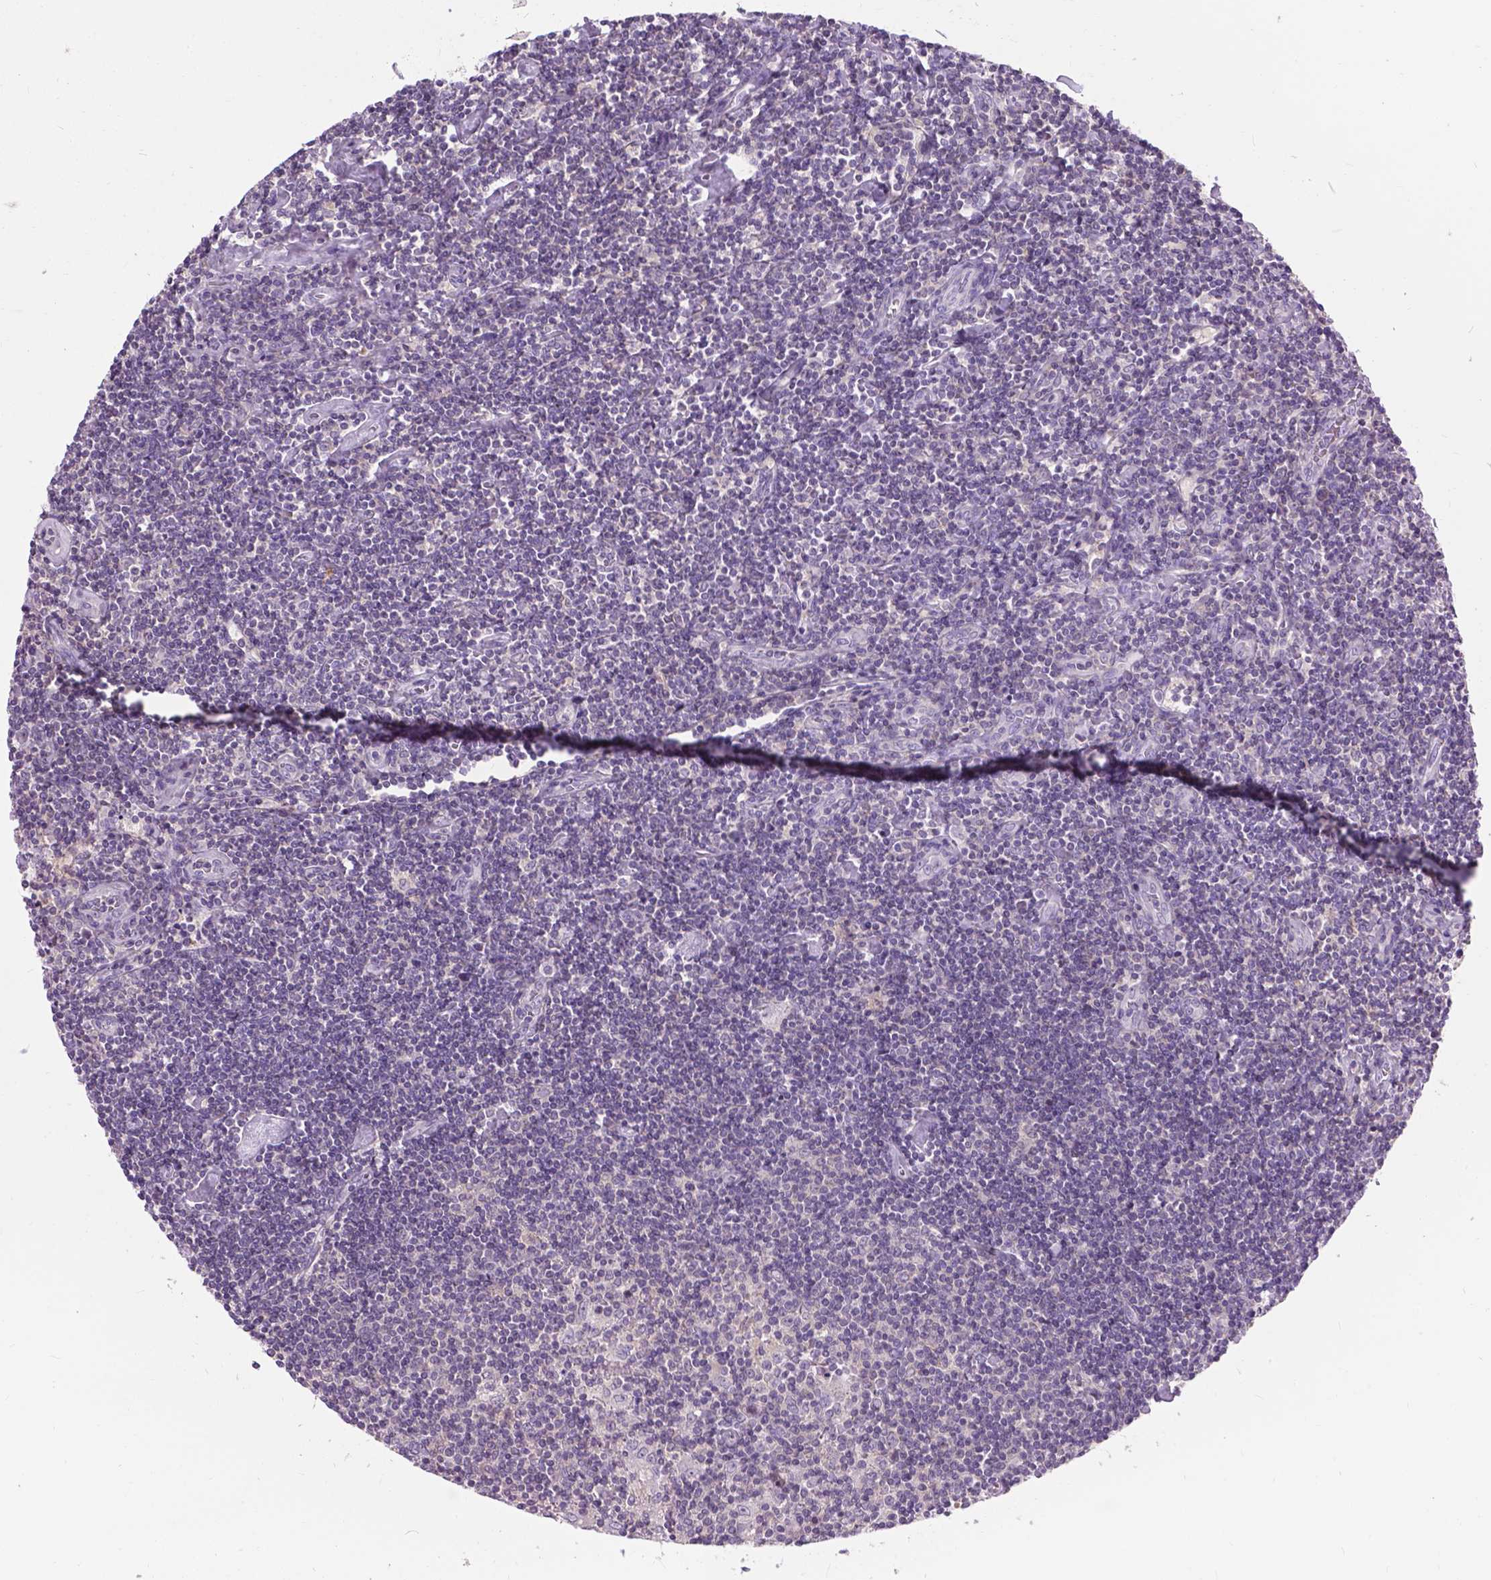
{"staining": {"intensity": "negative", "quantity": "none", "location": "none"}, "tissue": "lymphoma", "cell_type": "Tumor cells", "image_type": "cancer", "snomed": [{"axis": "morphology", "description": "Hodgkin's disease, NOS"}, {"axis": "topography", "description": "Lymph node"}], "caption": "Hodgkin's disease was stained to show a protein in brown. There is no significant expression in tumor cells. (Stains: DAB (3,3'-diaminobenzidine) immunohistochemistry with hematoxylin counter stain, Microscopy: brightfield microscopy at high magnification).", "gene": "JAK3", "patient": {"sex": "male", "age": 40}}